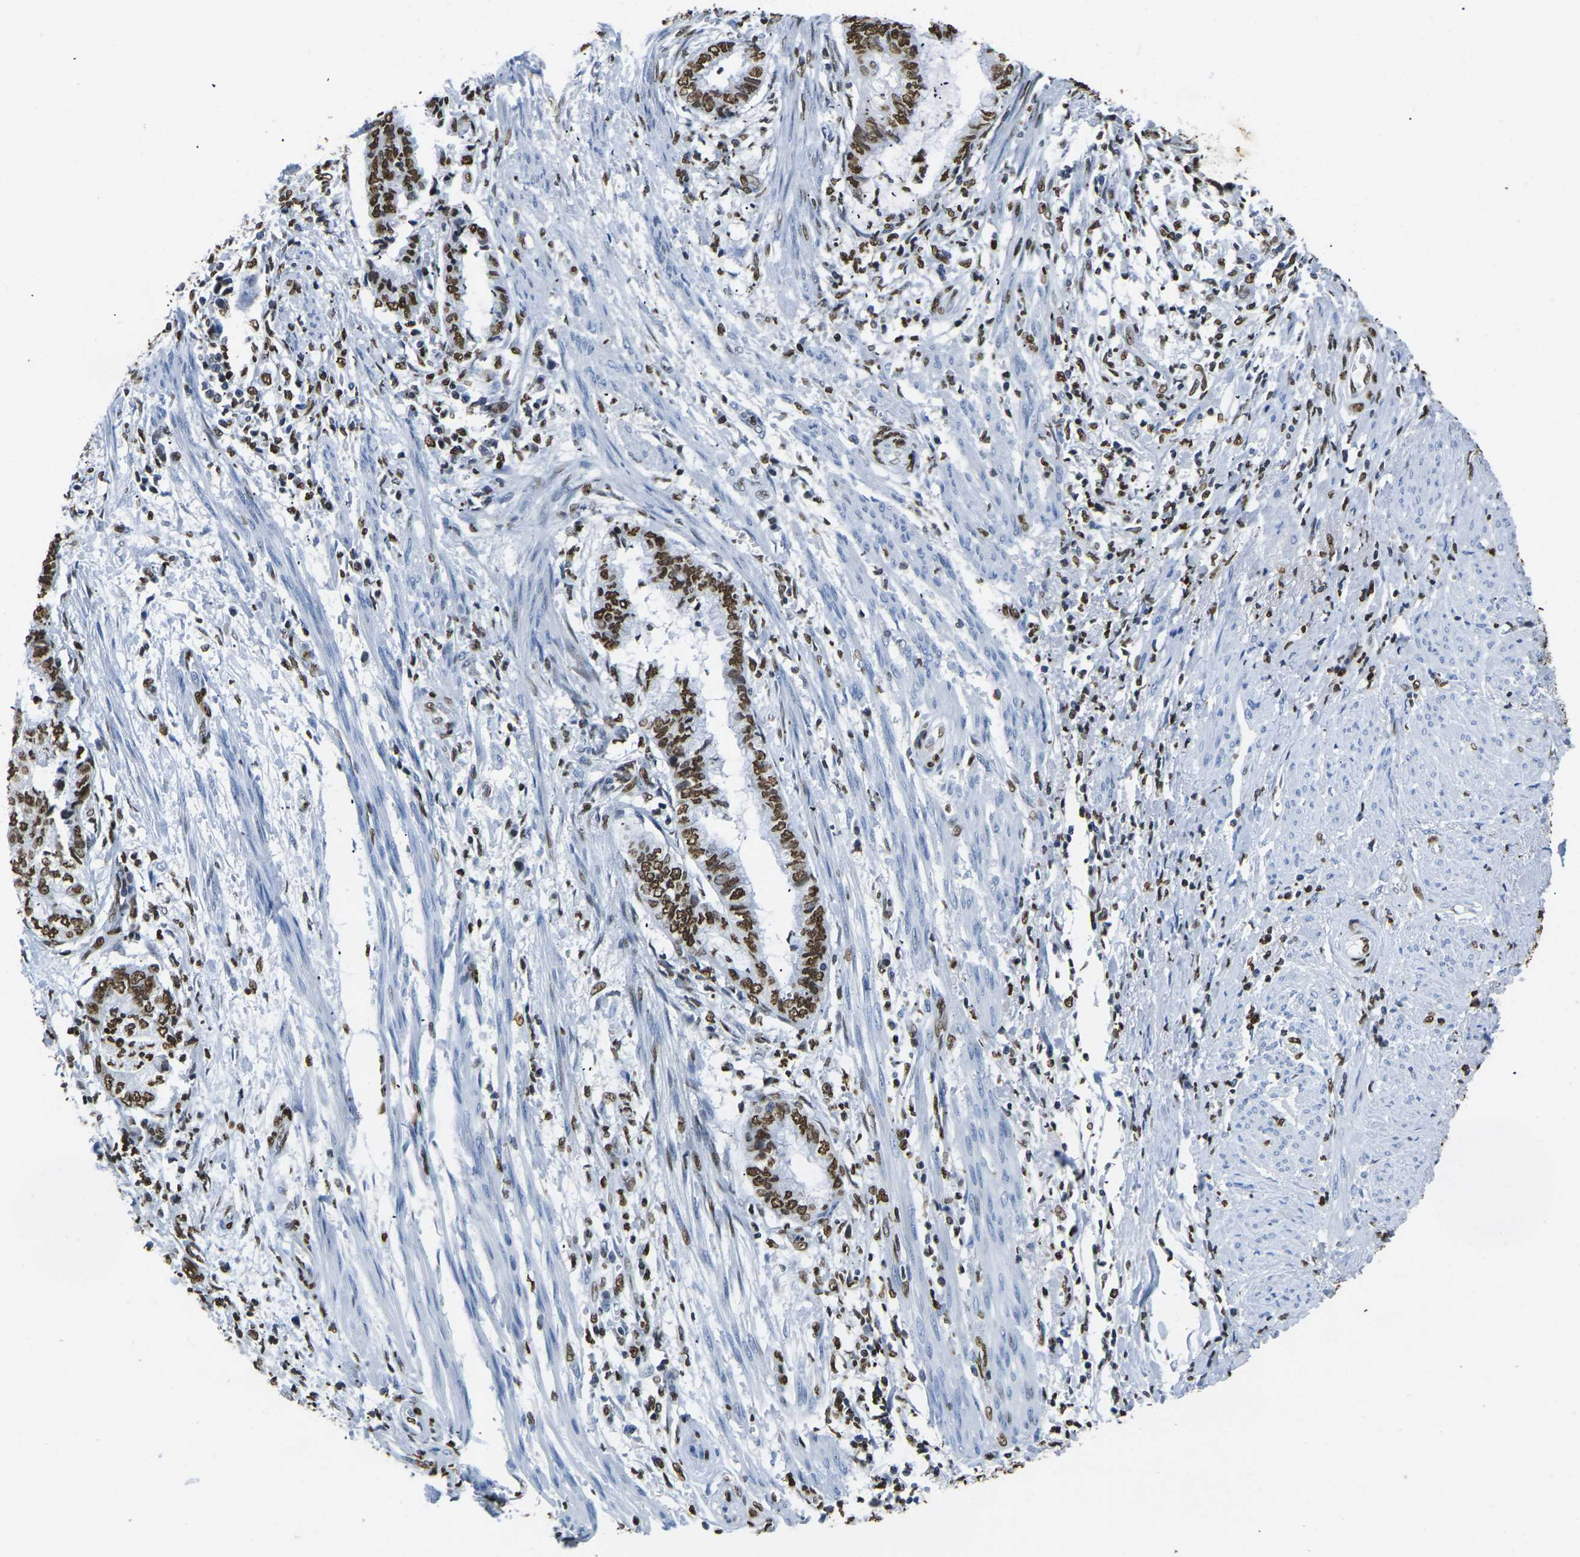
{"staining": {"intensity": "strong", "quantity": ">75%", "location": "nuclear"}, "tissue": "endometrial cancer", "cell_type": "Tumor cells", "image_type": "cancer", "snomed": [{"axis": "morphology", "description": "Necrosis, NOS"}, {"axis": "morphology", "description": "Adenocarcinoma, NOS"}, {"axis": "topography", "description": "Endometrium"}], "caption": "IHC staining of endometrial cancer (adenocarcinoma), which reveals high levels of strong nuclear positivity in about >75% of tumor cells indicating strong nuclear protein expression. The staining was performed using DAB (brown) for protein detection and nuclei were counterstained in hematoxylin (blue).", "gene": "DRAXIN", "patient": {"sex": "female", "age": 79}}